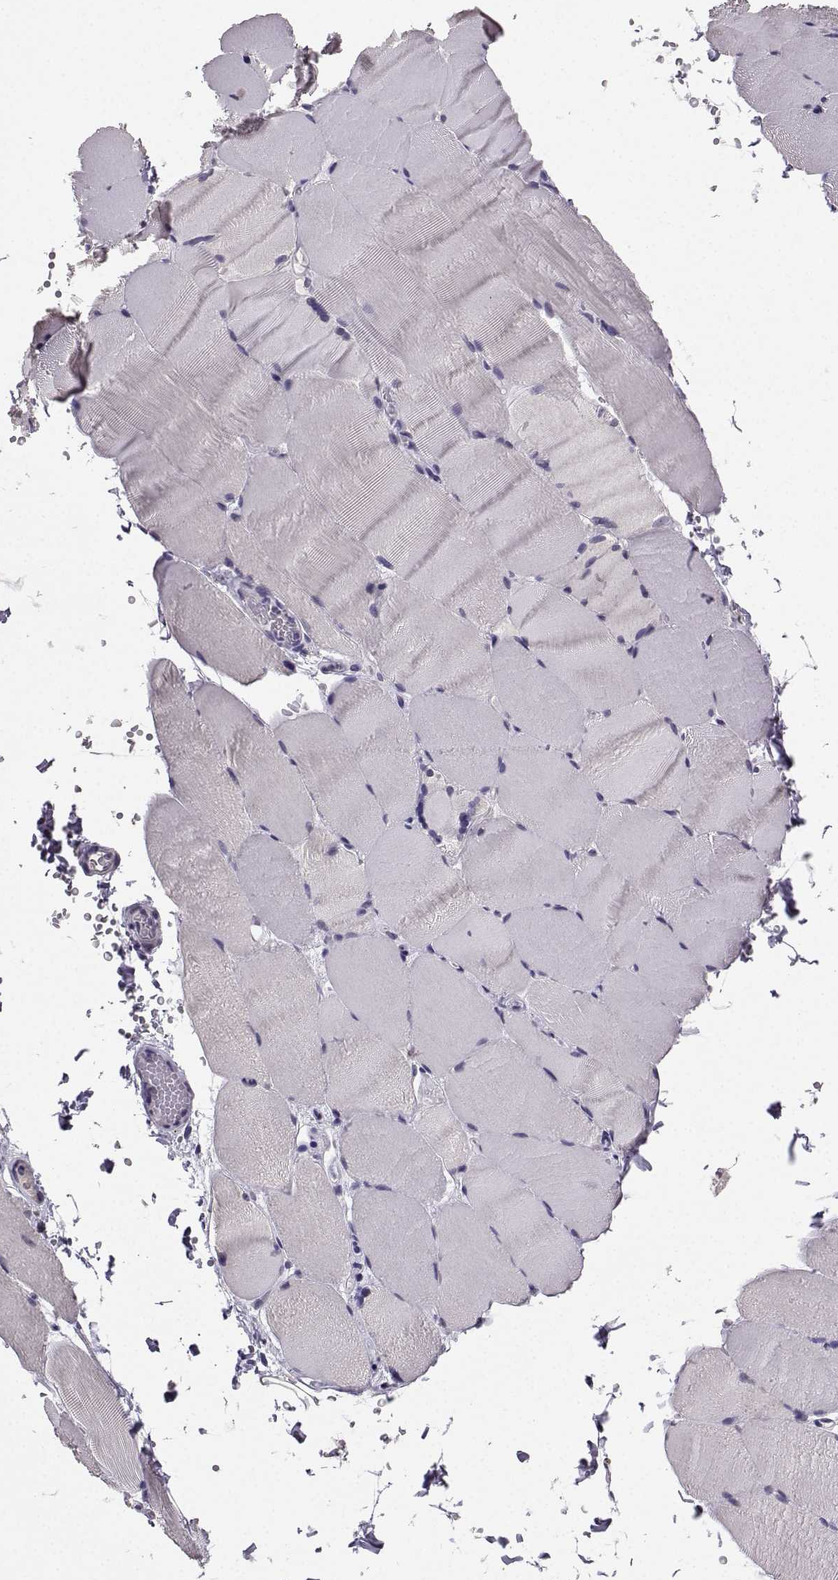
{"staining": {"intensity": "negative", "quantity": "none", "location": "none"}, "tissue": "skeletal muscle", "cell_type": "Myocytes", "image_type": "normal", "snomed": [{"axis": "morphology", "description": "Normal tissue, NOS"}, {"axis": "topography", "description": "Skeletal muscle"}], "caption": "High power microscopy photomicrograph of an immunohistochemistry (IHC) micrograph of unremarkable skeletal muscle, revealing no significant positivity in myocytes. (DAB immunohistochemistry (IHC) with hematoxylin counter stain).", "gene": "SPAG11A", "patient": {"sex": "female", "age": 37}}